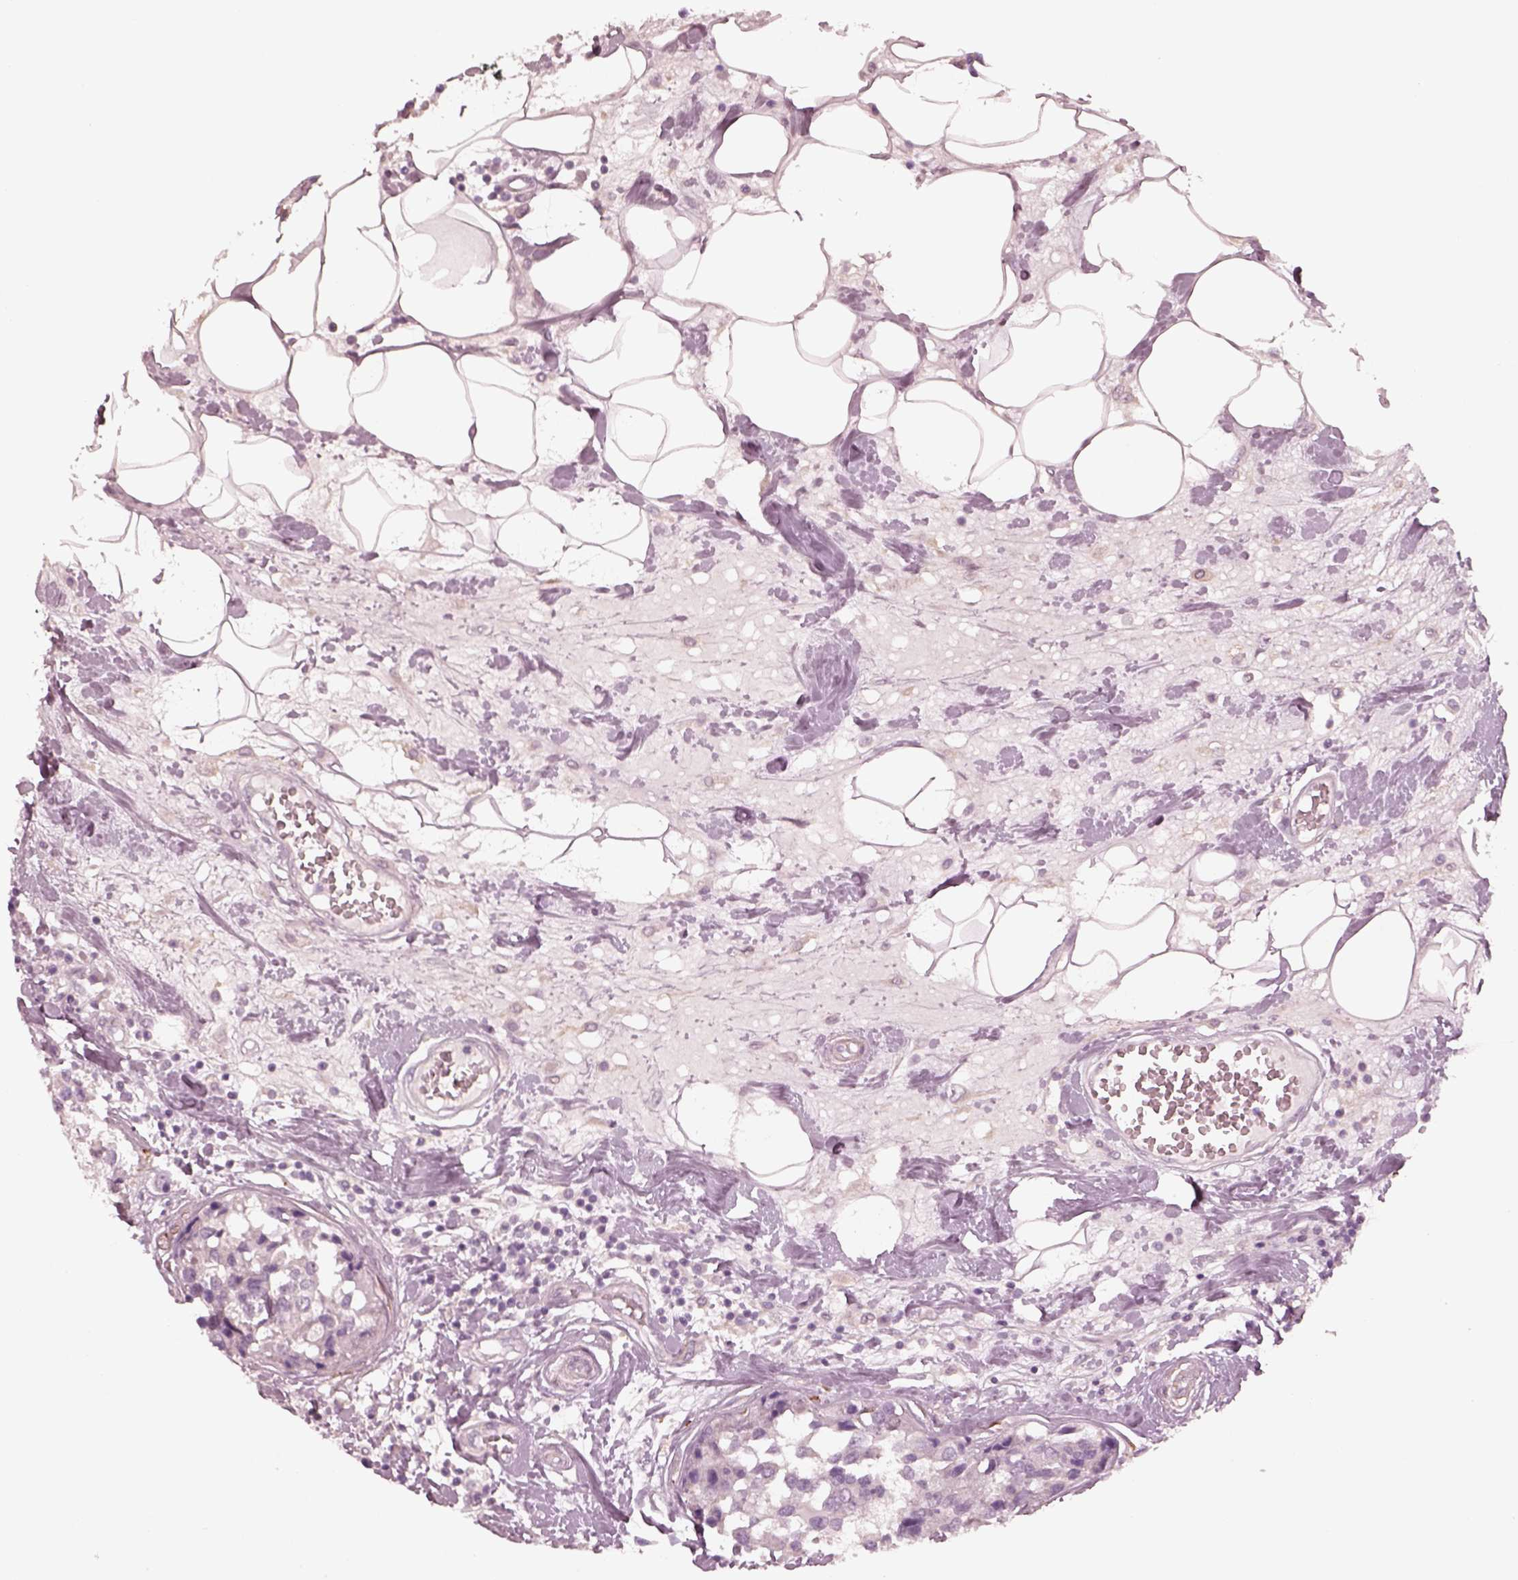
{"staining": {"intensity": "negative", "quantity": "none", "location": "none"}, "tissue": "breast cancer", "cell_type": "Tumor cells", "image_type": "cancer", "snomed": [{"axis": "morphology", "description": "Lobular carcinoma"}, {"axis": "topography", "description": "Breast"}], "caption": "Image shows no protein positivity in tumor cells of breast cancer (lobular carcinoma) tissue. The staining is performed using DAB brown chromogen with nuclei counter-stained in using hematoxylin.", "gene": "DNAAF9", "patient": {"sex": "female", "age": 59}}